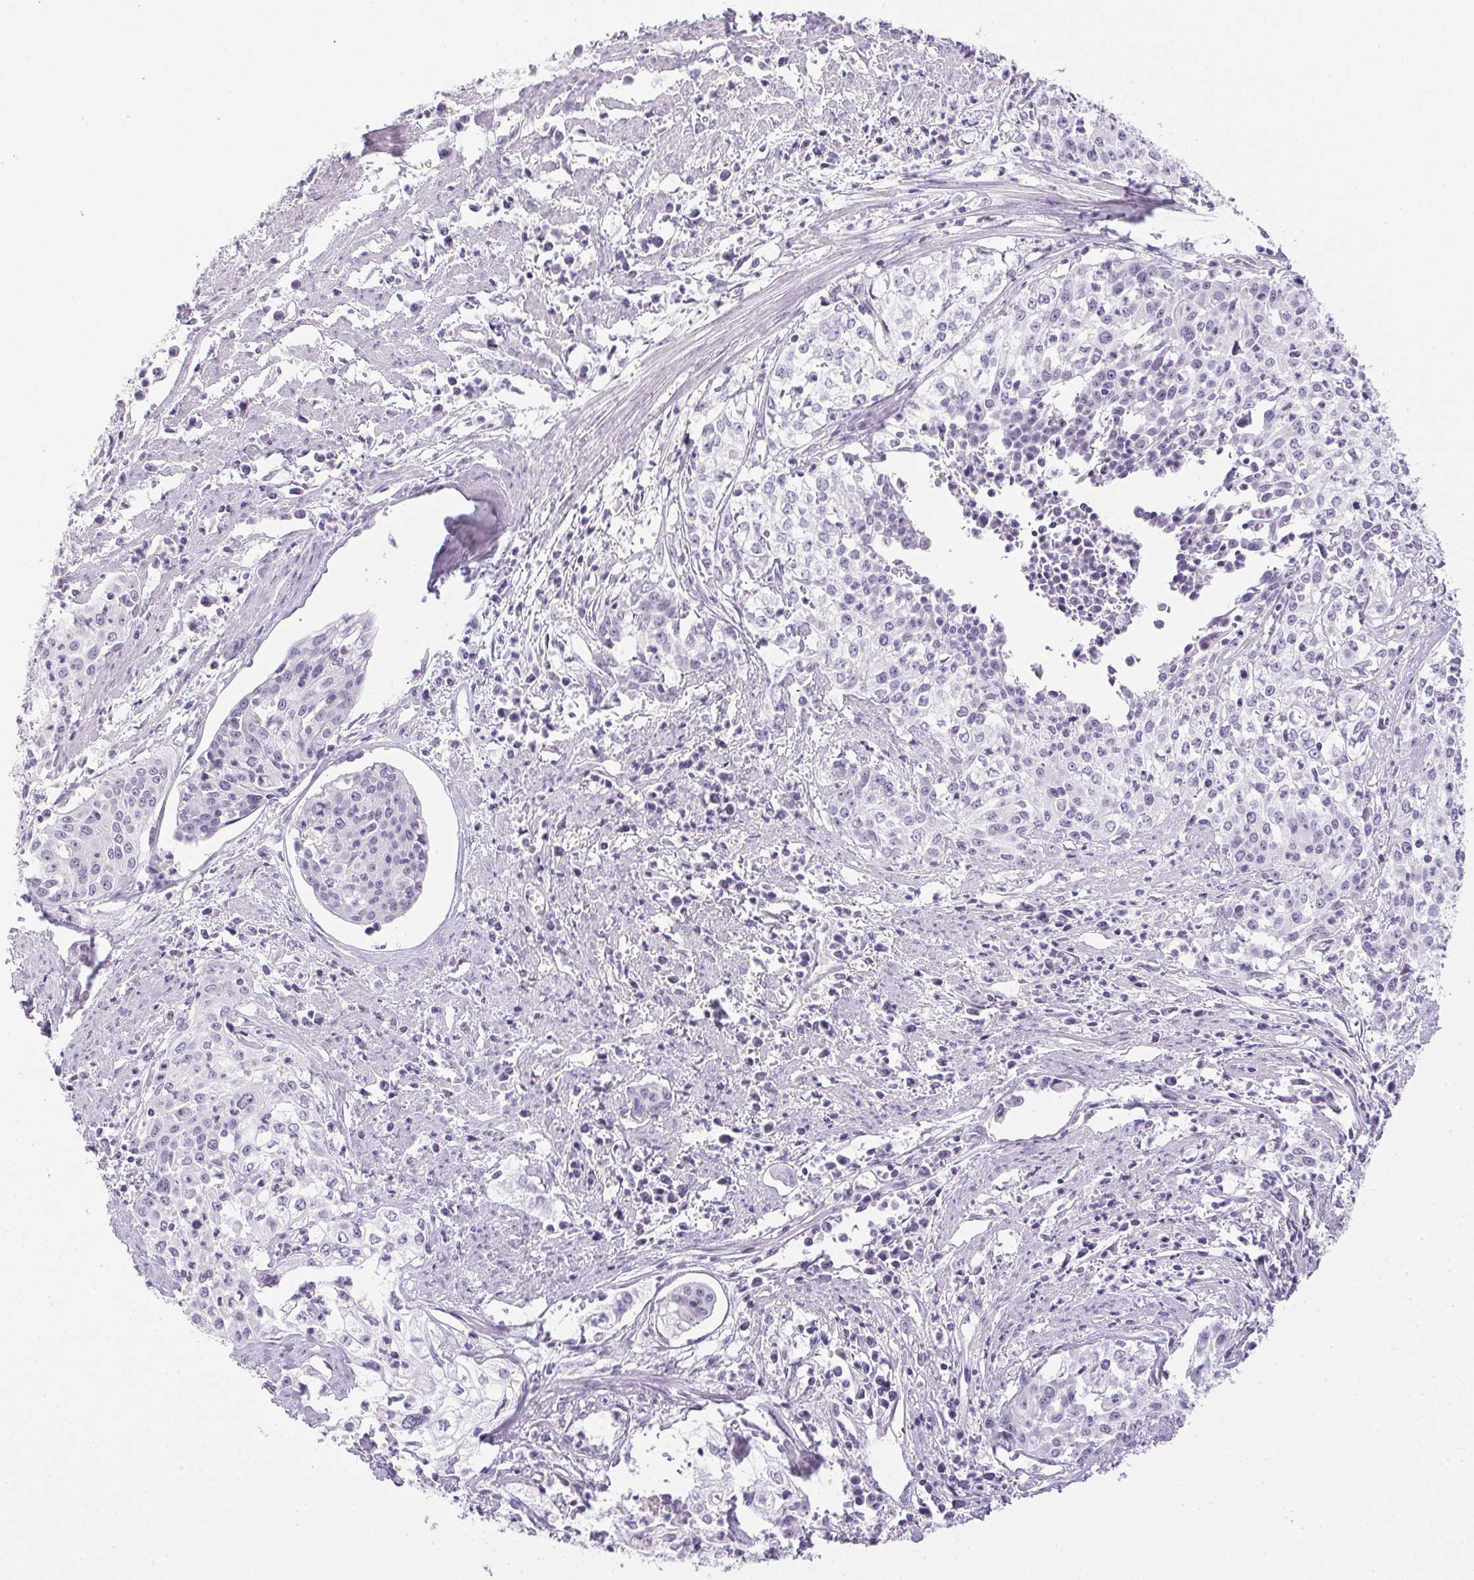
{"staining": {"intensity": "negative", "quantity": "none", "location": "none"}, "tissue": "cervical cancer", "cell_type": "Tumor cells", "image_type": "cancer", "snomed": [{"axis": "morphology", "description": "Squamous cell carcinoma, NOS"}, {"axis": "topography", "description": "Cervix"}], "caption": "There is no significant staining in tumor cells of cervical squamous cell carcinoma.", "gene": "PRL", "patient": {"sex": "female", "age": 39}}